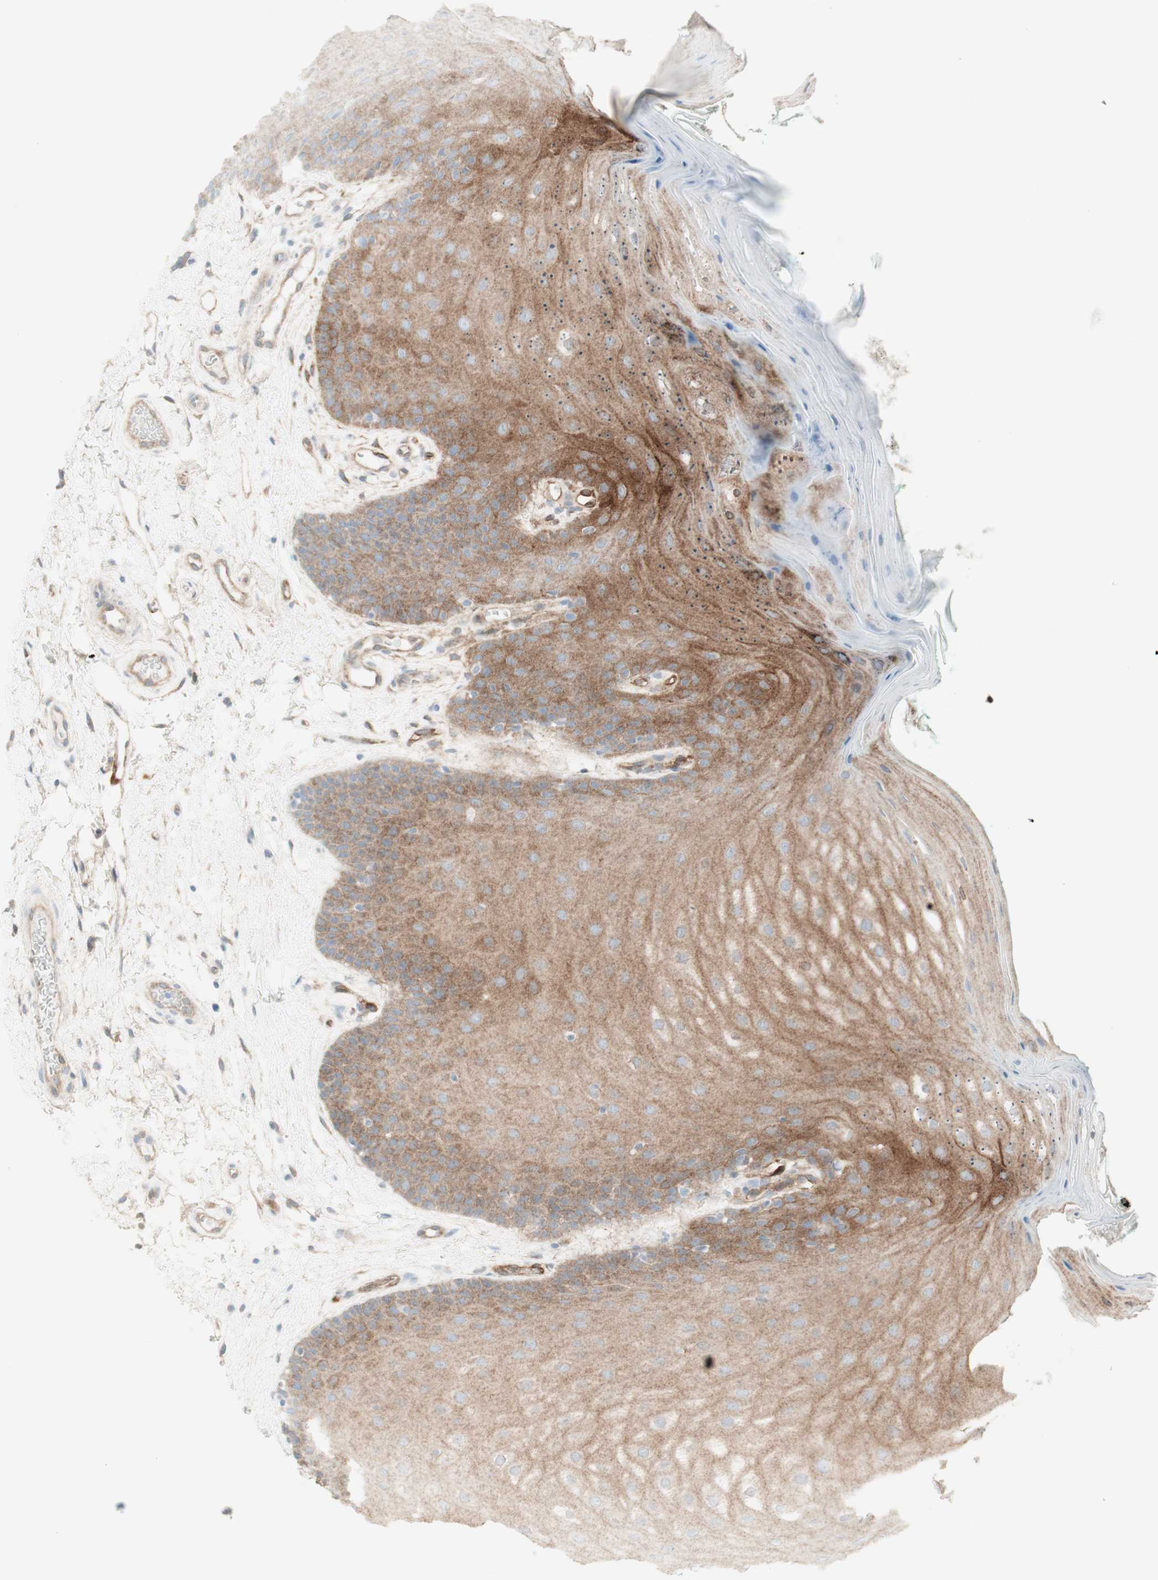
{"staining": {"intensity": "moderate", "quantity": "25%-75%", "location": "cytoplasmic/membranous"}, "tissue": "oral mucosa", "cell_type": "Squamous epithelial cells", "image_type": "normal", "snomed": [{"axis": "morphology", "description": "Normal tissue, NOS"}, {"axis": "topography", "description": "Skeletal muscle"}, {"axis": "topography", "description": "Oral tissue"}], "caption": "Protein staining of unremarkable oral mucosa reveals moderate cytoplasmic/membranous positivity in about 25%-75% of squamous epithelial cells.", "gene": "MYO6", "patient": {"sex": "male", "age": 58}}